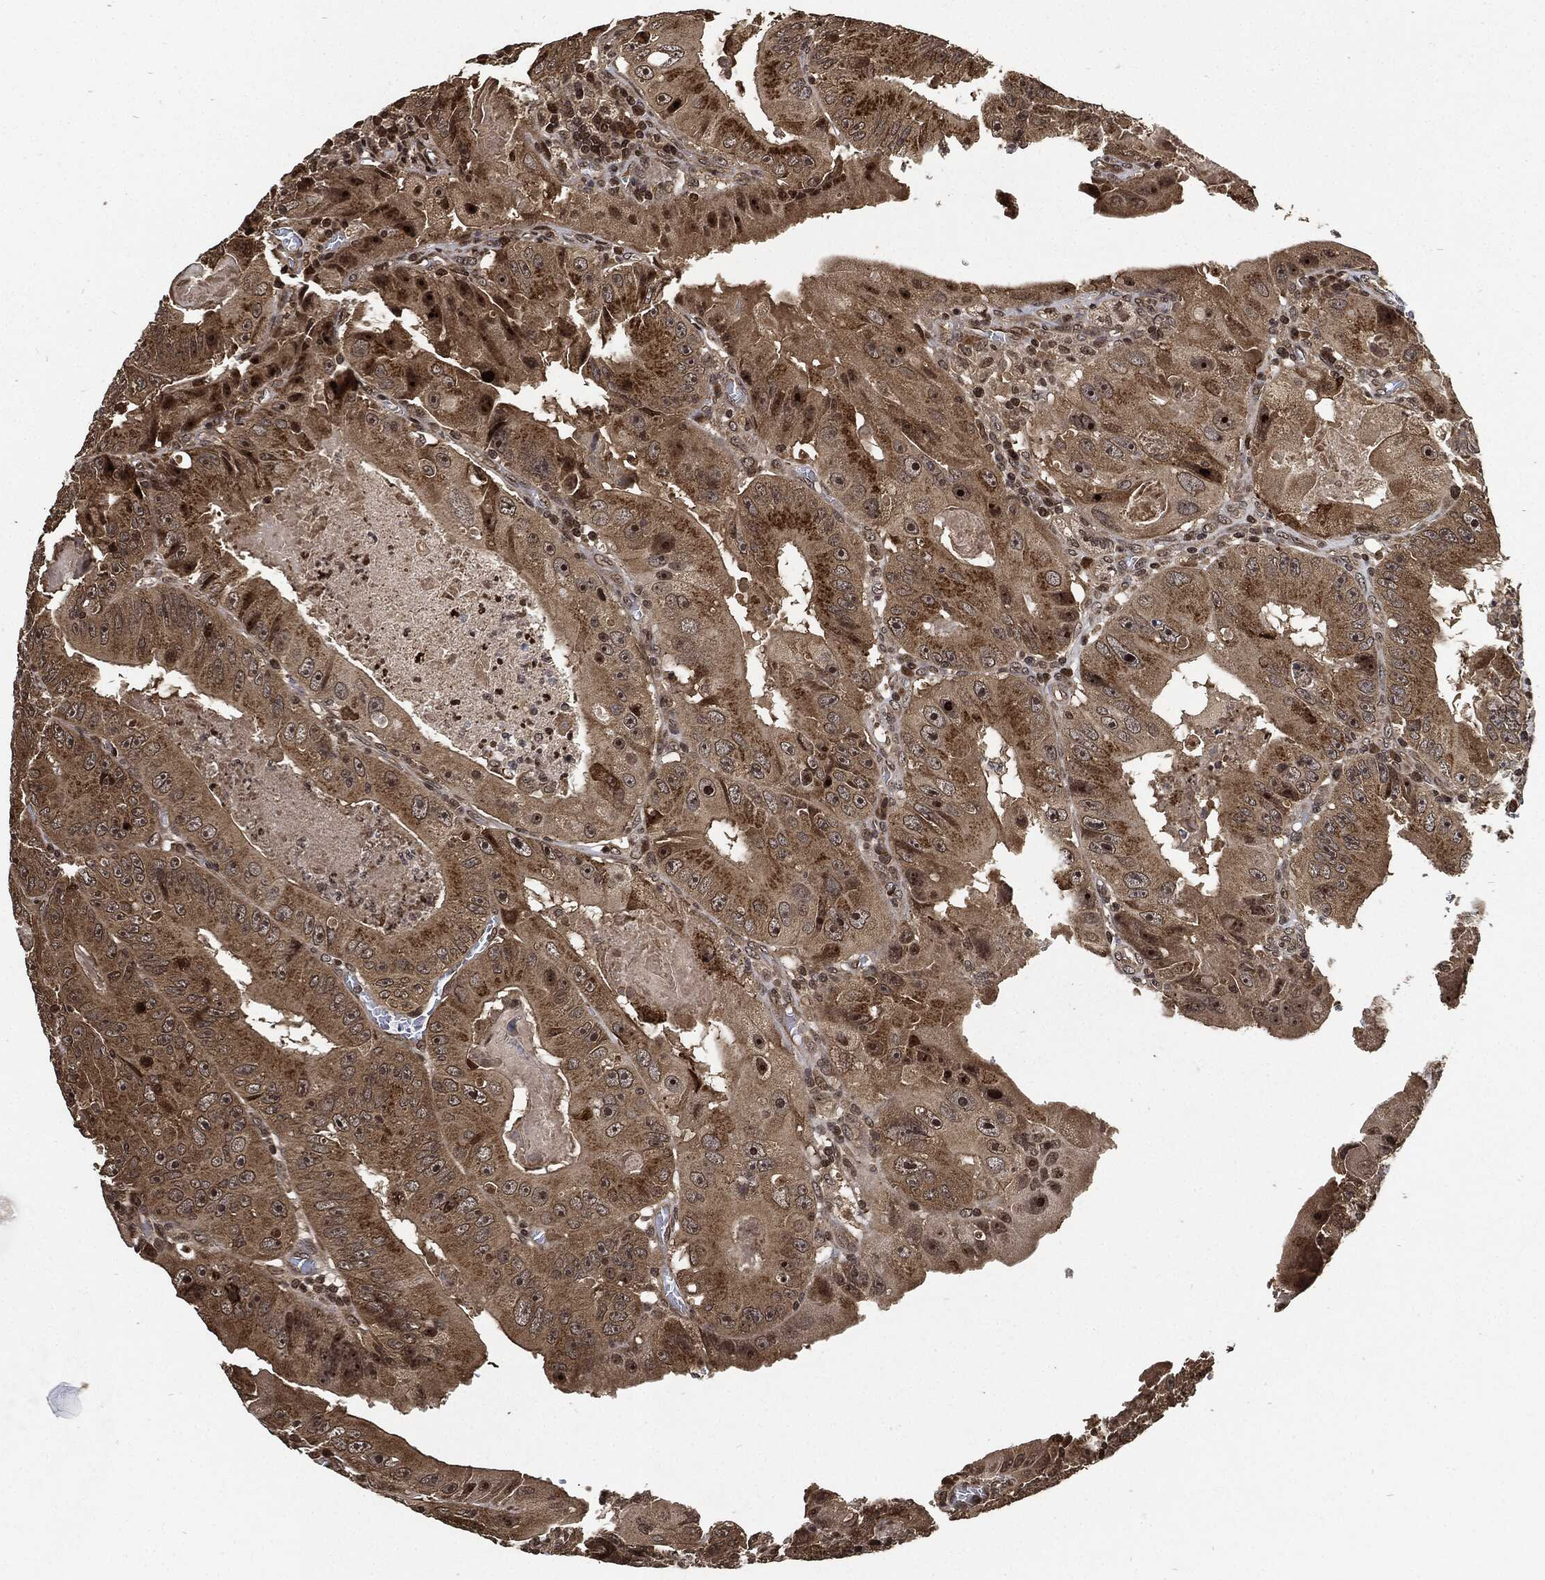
{"staining": {"intensity": "moderate", "quantity": ">75%", "location": "cytoplasmic/membranous,nuclear"}, "tissue": "colorectal cancer", "cell_type": "Tumor cells", "image_type": "cancer", "snomed": [{"axis": "morphology", "description": "Adenocarcinoma, NOS"}, {"axis": "topography", "description": "Colon"}], "caption": "Immunohistochemistry (IHC) of human adenocarcinoma (colorectal) displays medium levels of moderate cytoplasmic/membranous and nuclear expression in approximately >75% of tumor cells.", "gene": "PDK1", "patient": {"sex": "female", "age": 86}}